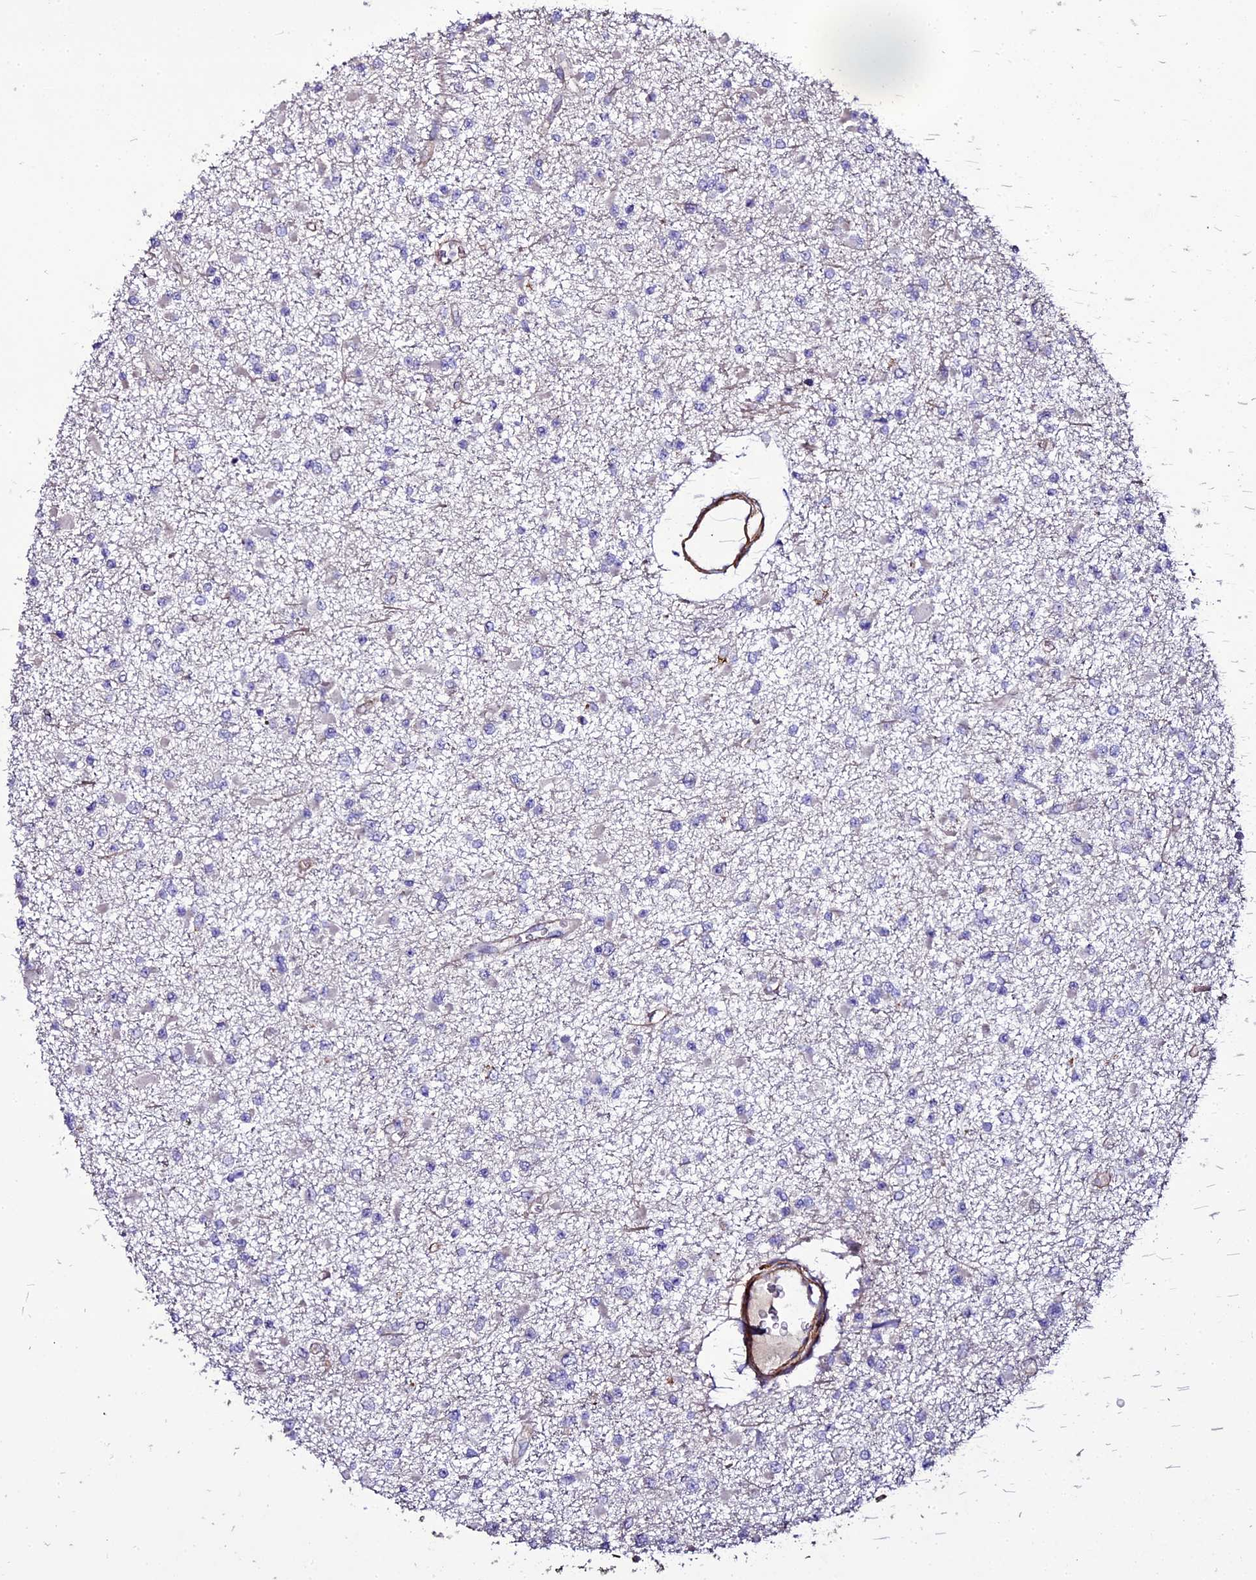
{"staining": {"intensity": "negative", "quantity": "none", "location": "none"}, "tissue": "glioma", "cell_type": "Tumor cells", "image_type": "cancer", "snomed": [{"axis": "morphology", "description": "Glioma, malignant, Low grade"}, {"axis": "topography", "description": "Brain"}], "caption": "Human malignant glioma (low-grade) stained for a protein using IHC displays no expression in tumor cells.", "gene": "MEX3C", "patient": {"sex": "female", "age": 22}}